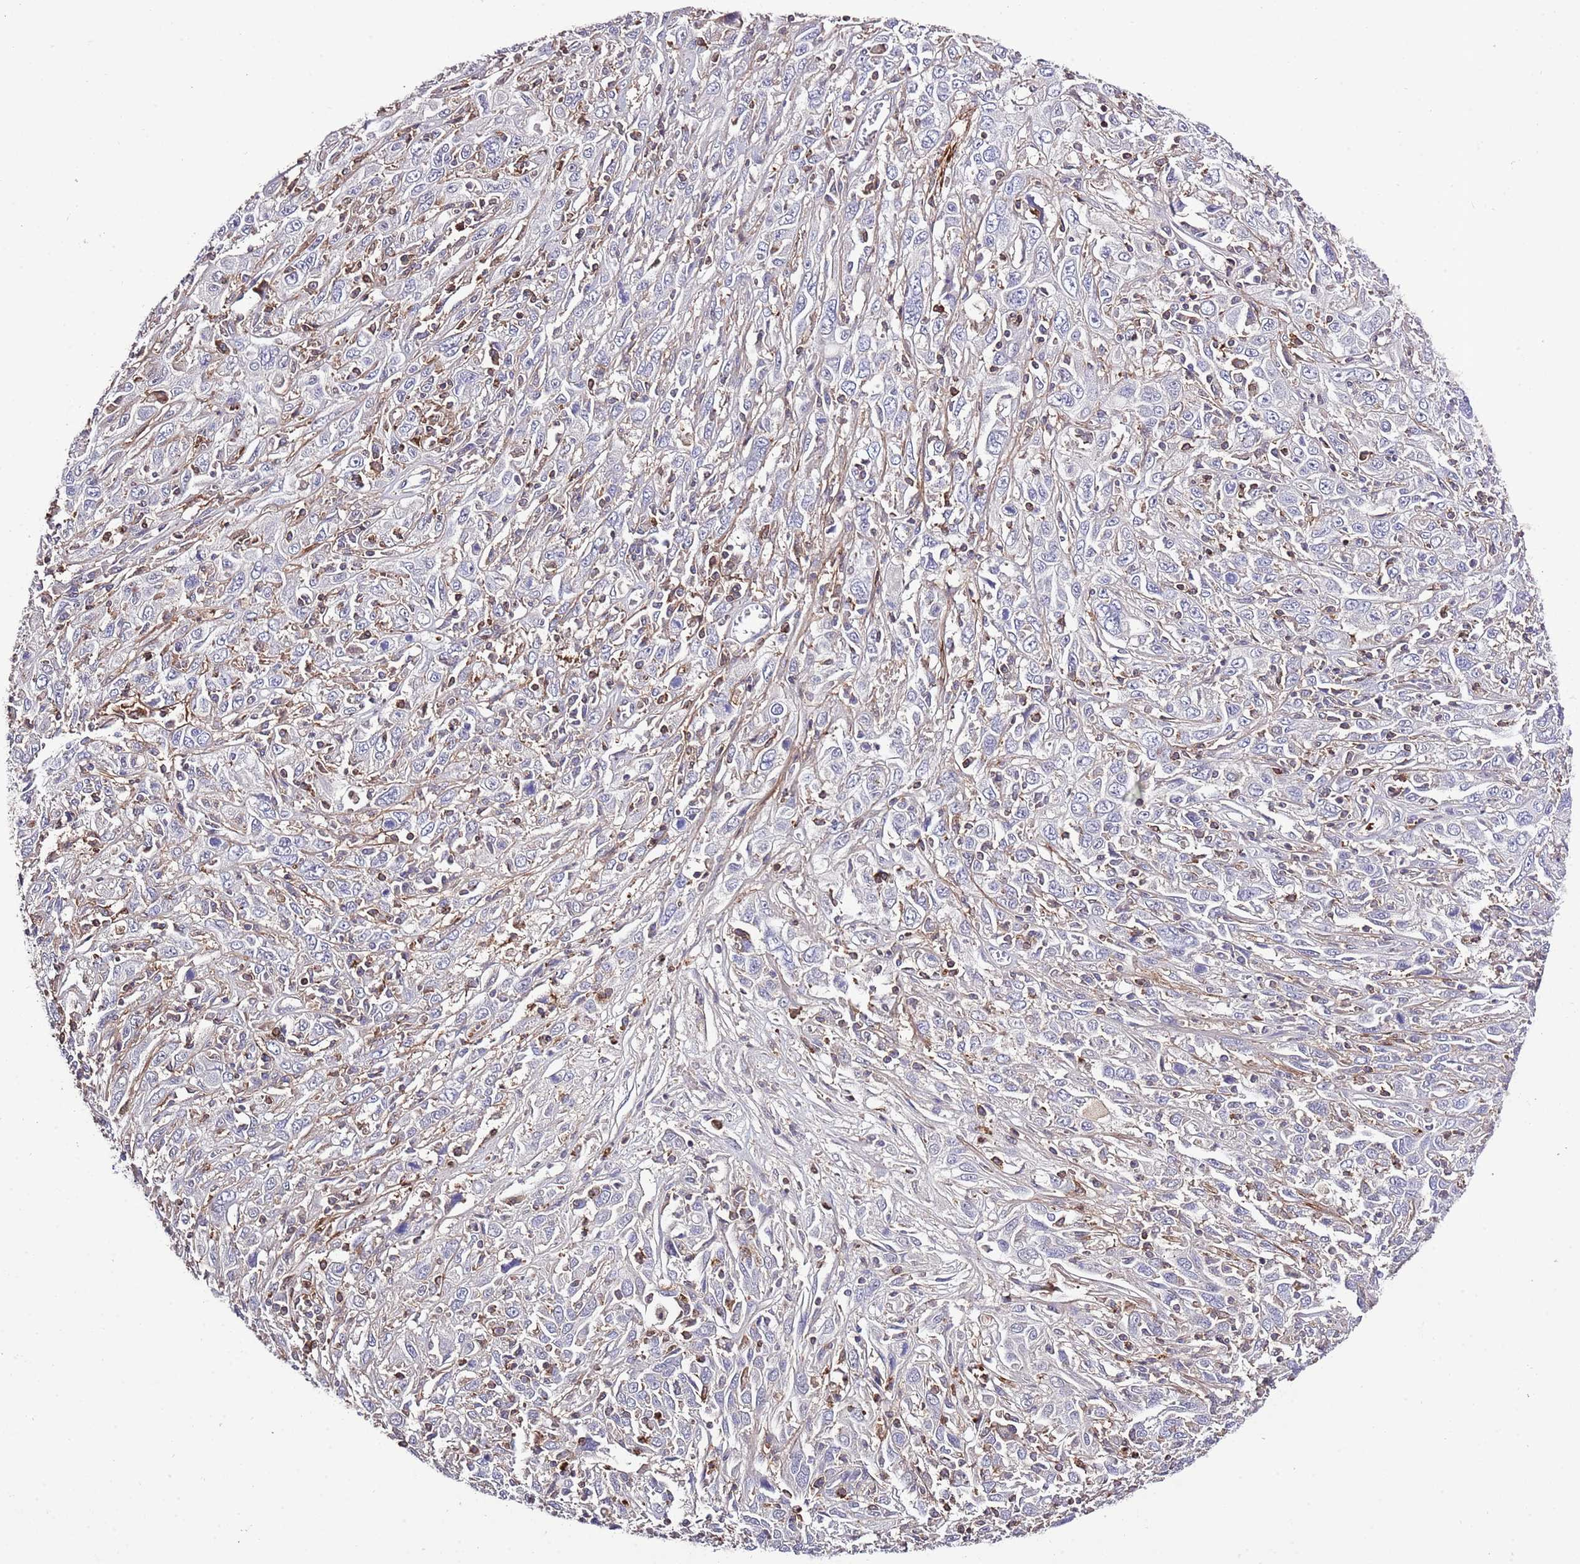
{"staining": {"intensity": "negative", "quantity": "none", "location": "none"}, "tissue": "cervical cancer", "cell_type": "Tumor cells", "image_type": "cancer", "snomed": [{"axis": "morphology", "description": "Squamous cell carcinoma, NOS"}, {"axis": "topography", "description": "Cervix"}], "caption": "There is no significant staining in tumor cells of cervical cancer (squamous cell carcinoma).", "gene": "EFHD1", "patient": {"sex": "female", "age": 46}}